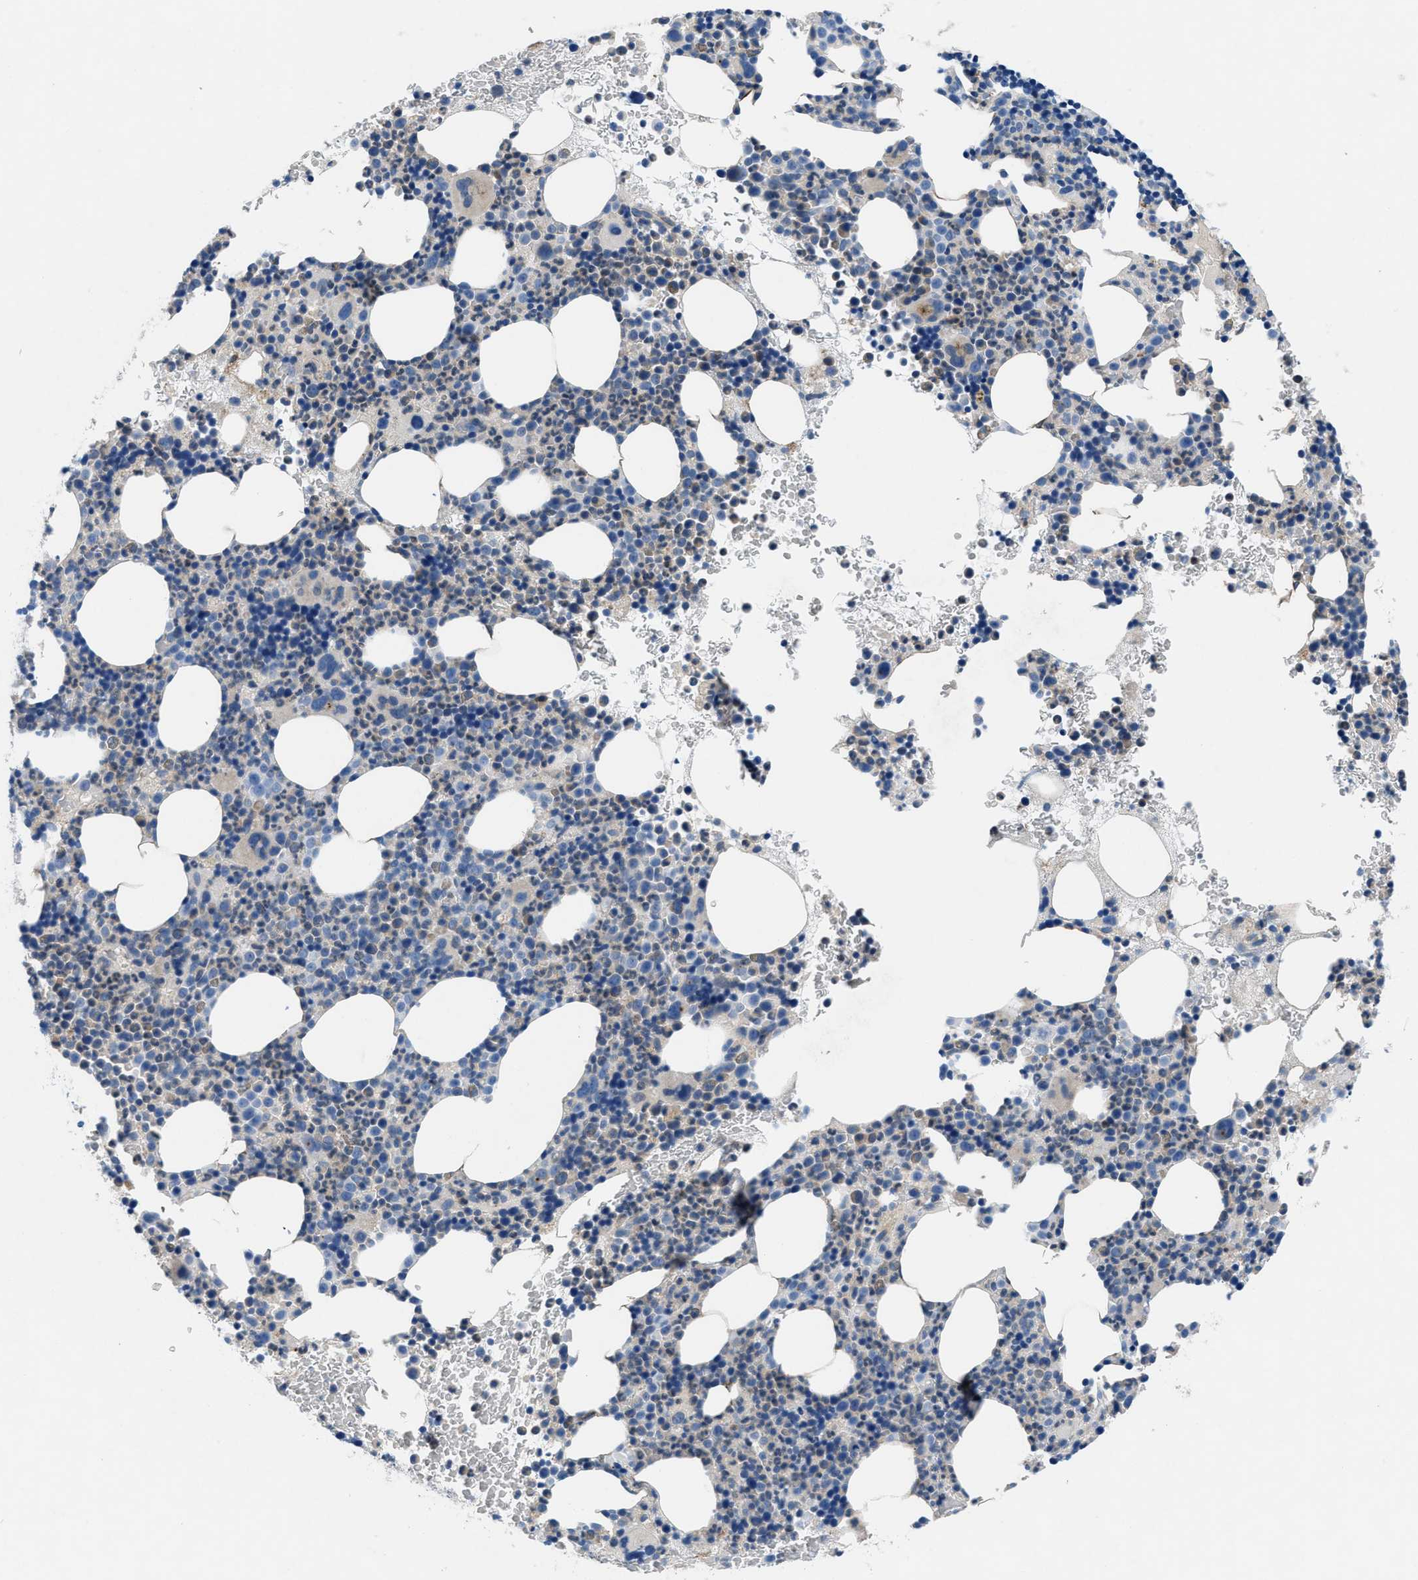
{"staining": {"intensity": "negative", "quantity": "none", "location": "none"}, "tissue": "bone marrow", "cell_type": "Hematopoietic cells", "image_type": "normal", "snomed": [{"axis": "morphology", "description": "Normal tissue, NOS"}, {"axis": "morphology", "description": "Inflammation, NOS"}, {"axis": "topography", "description": "Bone marrow"}], "caption": "Immunohistochemistry of benign bone marrow reveals no positivity in hematopoietic cells. (DAB (3,3'-diaminobenzidine) immunohistochemistry visualized using brightfield microscopy, high magnification).", "gene": "PGR", "patient": {"sex": "male", "age": 73}}